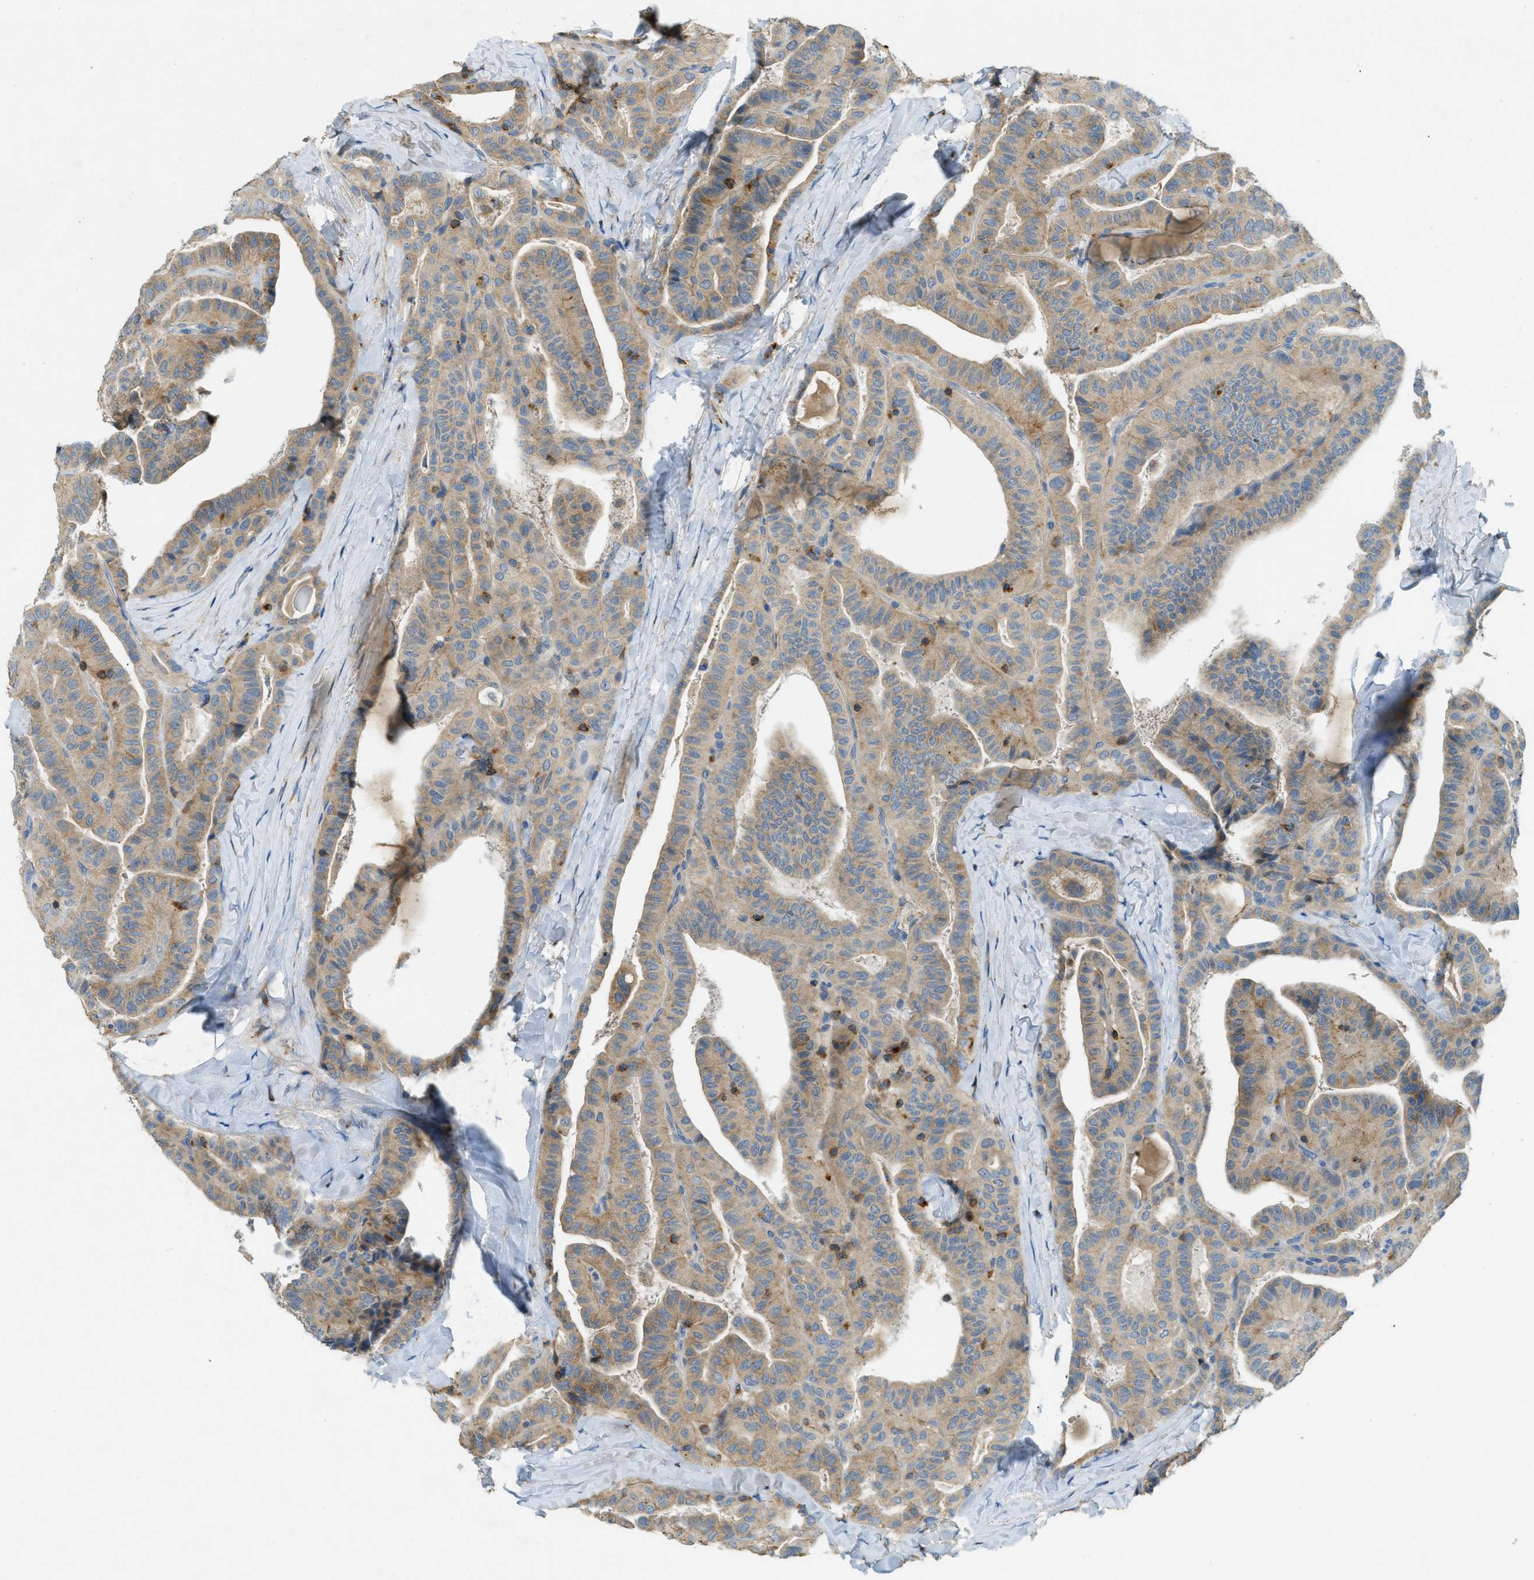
{"staining": {"intensity": "weak", "quantity": ">75%", "location": "cytoplasmic/membranous"}, "tissue": "thyroid cancer", "cell_type": "Tumor cells", "image_type": "cancer", "snomed": [{"axis": "morphology", "description": "Papillary adenocarcinoma, NOS"}, {"axis": "topography", "description": "Thyroid gland"}], "caption": "Immunohistochemistry (IHC) (DAB) staining of human thyroid cancer reveals weak cytoplasmic/membranous protein expression in approximately >75% of tumor cells. (DAB = brown stain, brightfield microscopy at high magnification).", "gene": "PLBD2", "patient": {"sex": "male", "age": 77}}